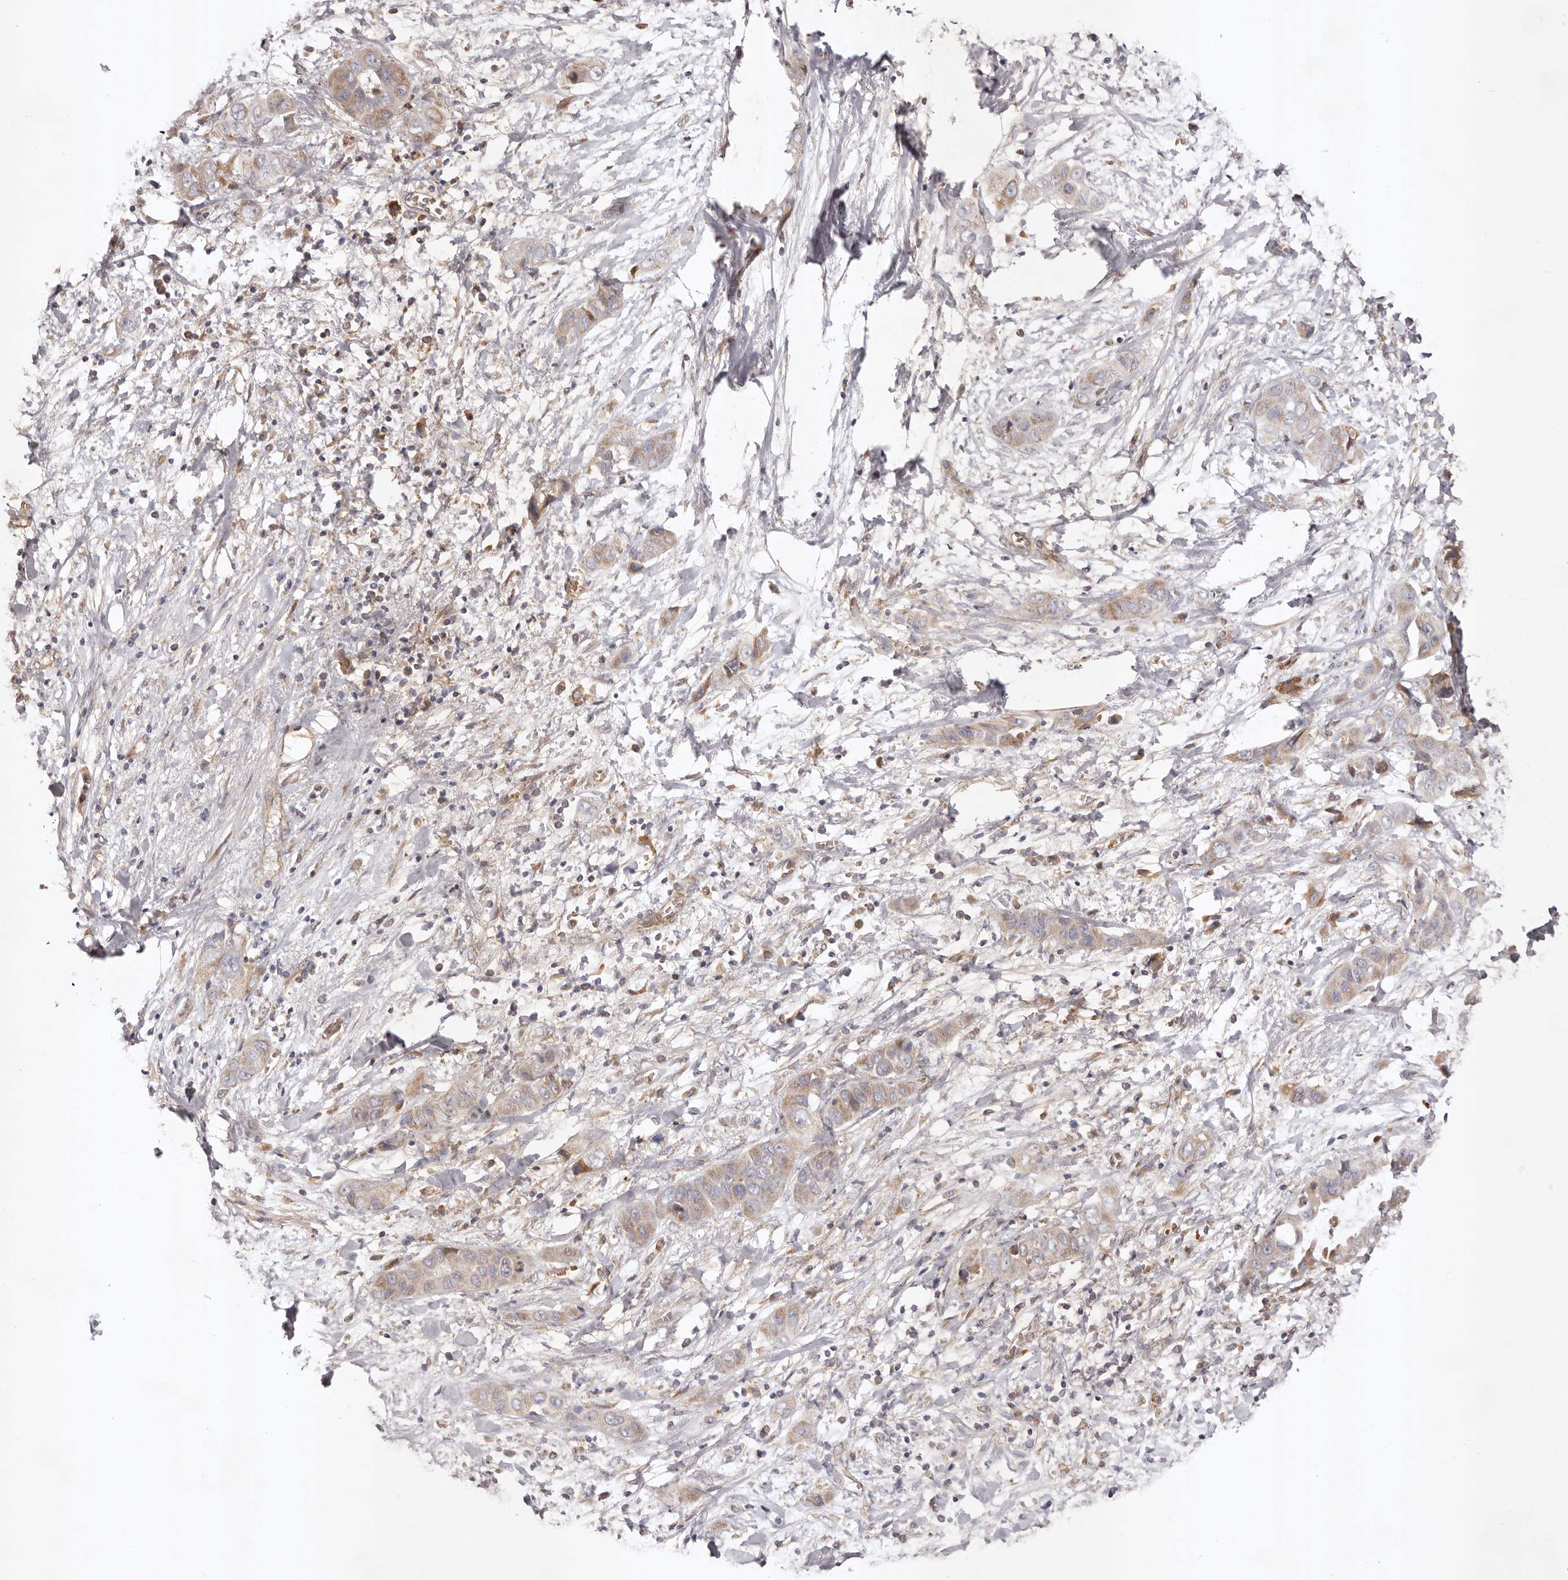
{"staining": {"intensity": "weak", "quantity": "25%-75%", "location": "cytoplasmic/membranous"}, "tissue": "liver cancer", "cell_type": "Tumor cells", "image_type": "cancer", "snomed": [{"axis": "morphology", "description": "Cholangiocarcinoma"}, {"axis": "topography", "description": "Liver"}], "caption": "A high-resolution image shows immunohistochemistry (IHC) staining of liver cancer, which exhibits weak cytoplasmic/membranous expression in about 25%-75% of tumor cells. Nuclei are stained in blue.", "gene": "UBR2", "patient": {"sex": "female", "age": 52}}